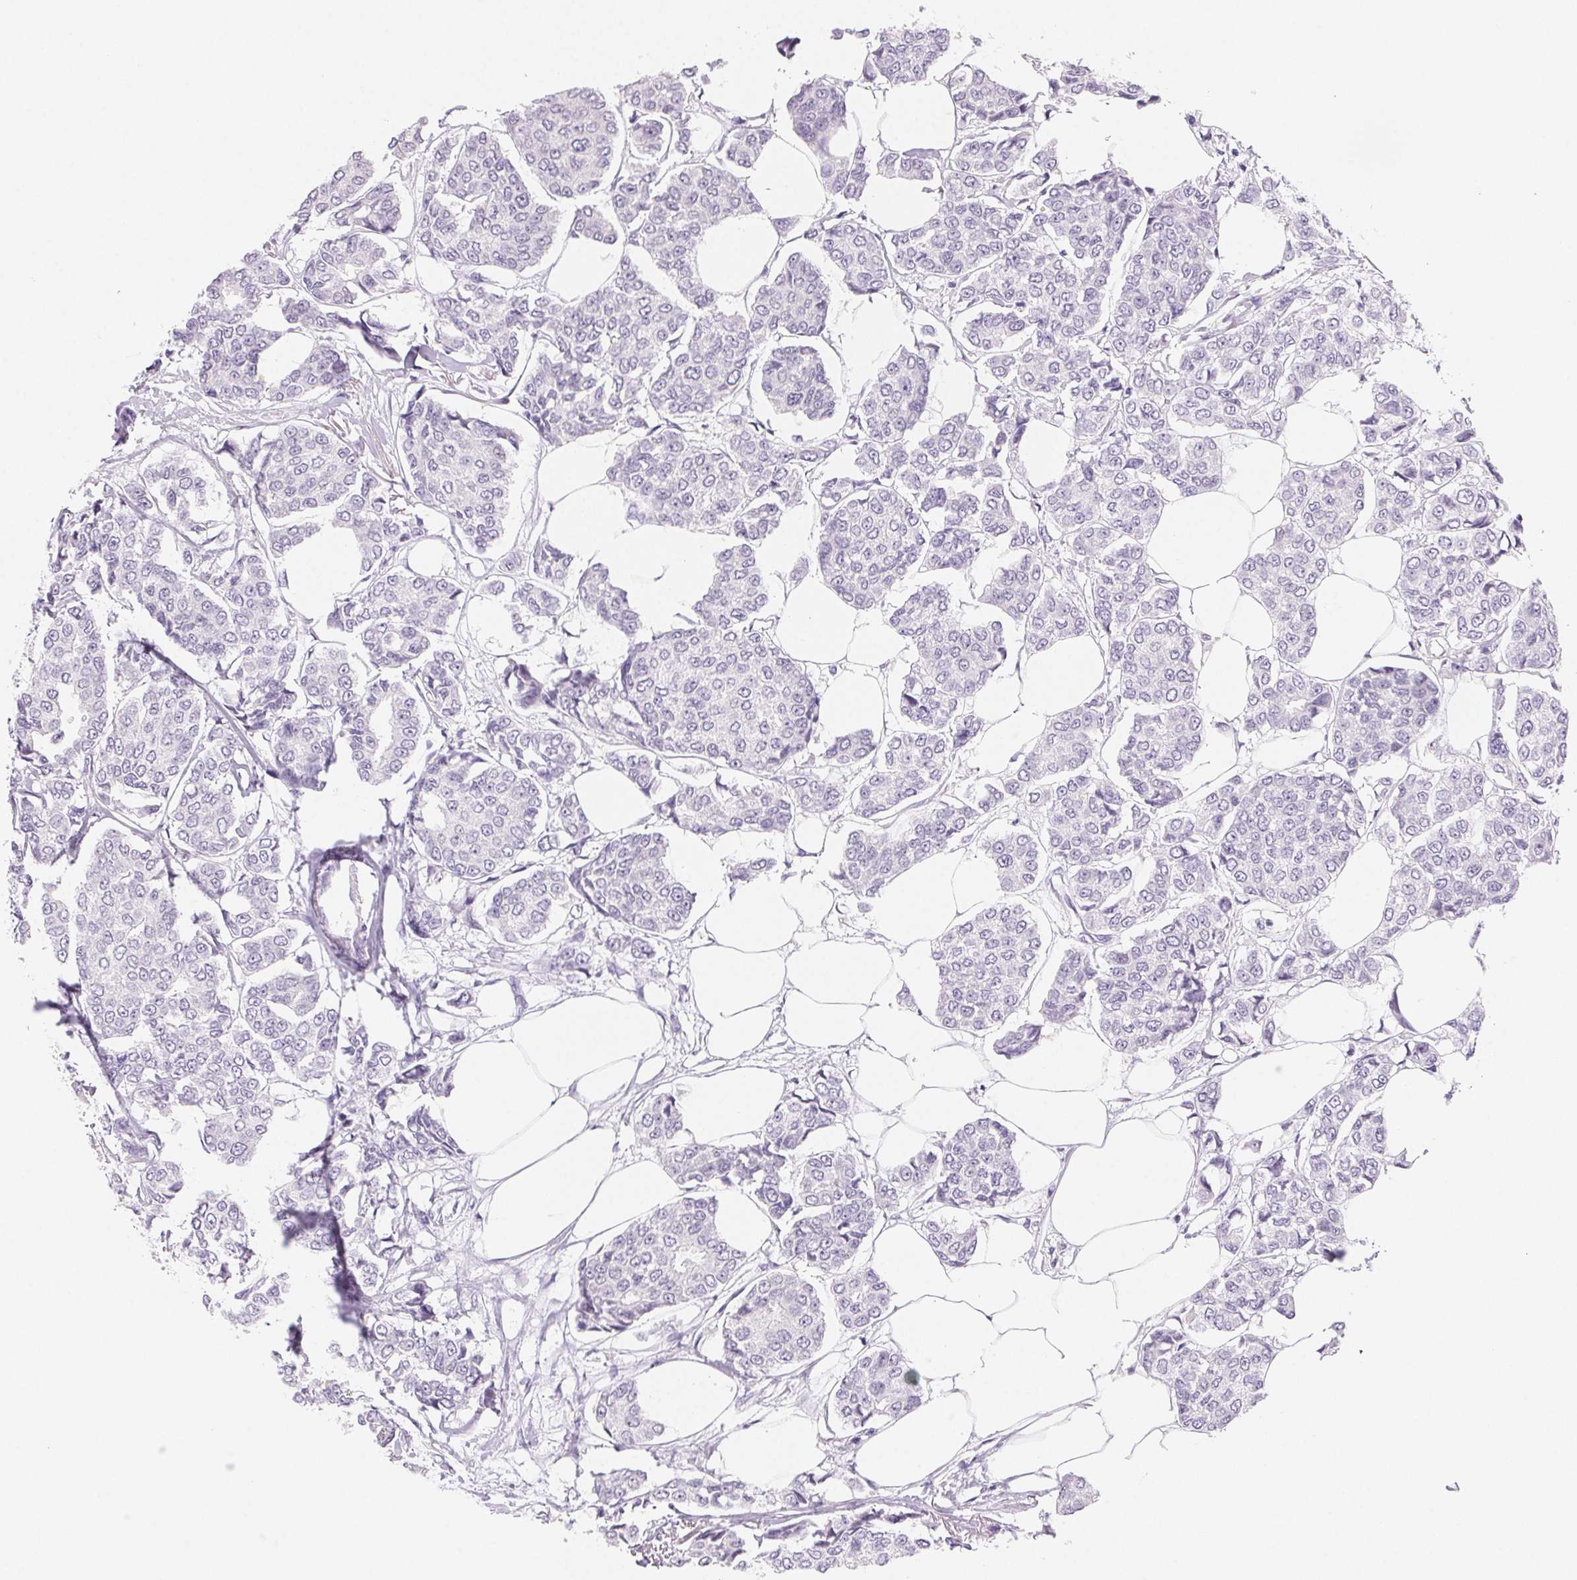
{"staining": {"intensity": "negative", "quantity": "none", "location": "none"}, "tissue": "breast cancer", "cell_type": "Tumor cells", "image_type": "cancer", "snomed": [{"axis": "morphology", "description": "Duct carcinoma"}, {"axis": "topography", "description": "Breast"}], "caption": "The IHC histopathology image has no significant expression in tumor cells of breast cancer (invasive ductal carcinoma) tissue.", "gene": "BPIFB2", "patient": {"sex": "female", "age": 94}}